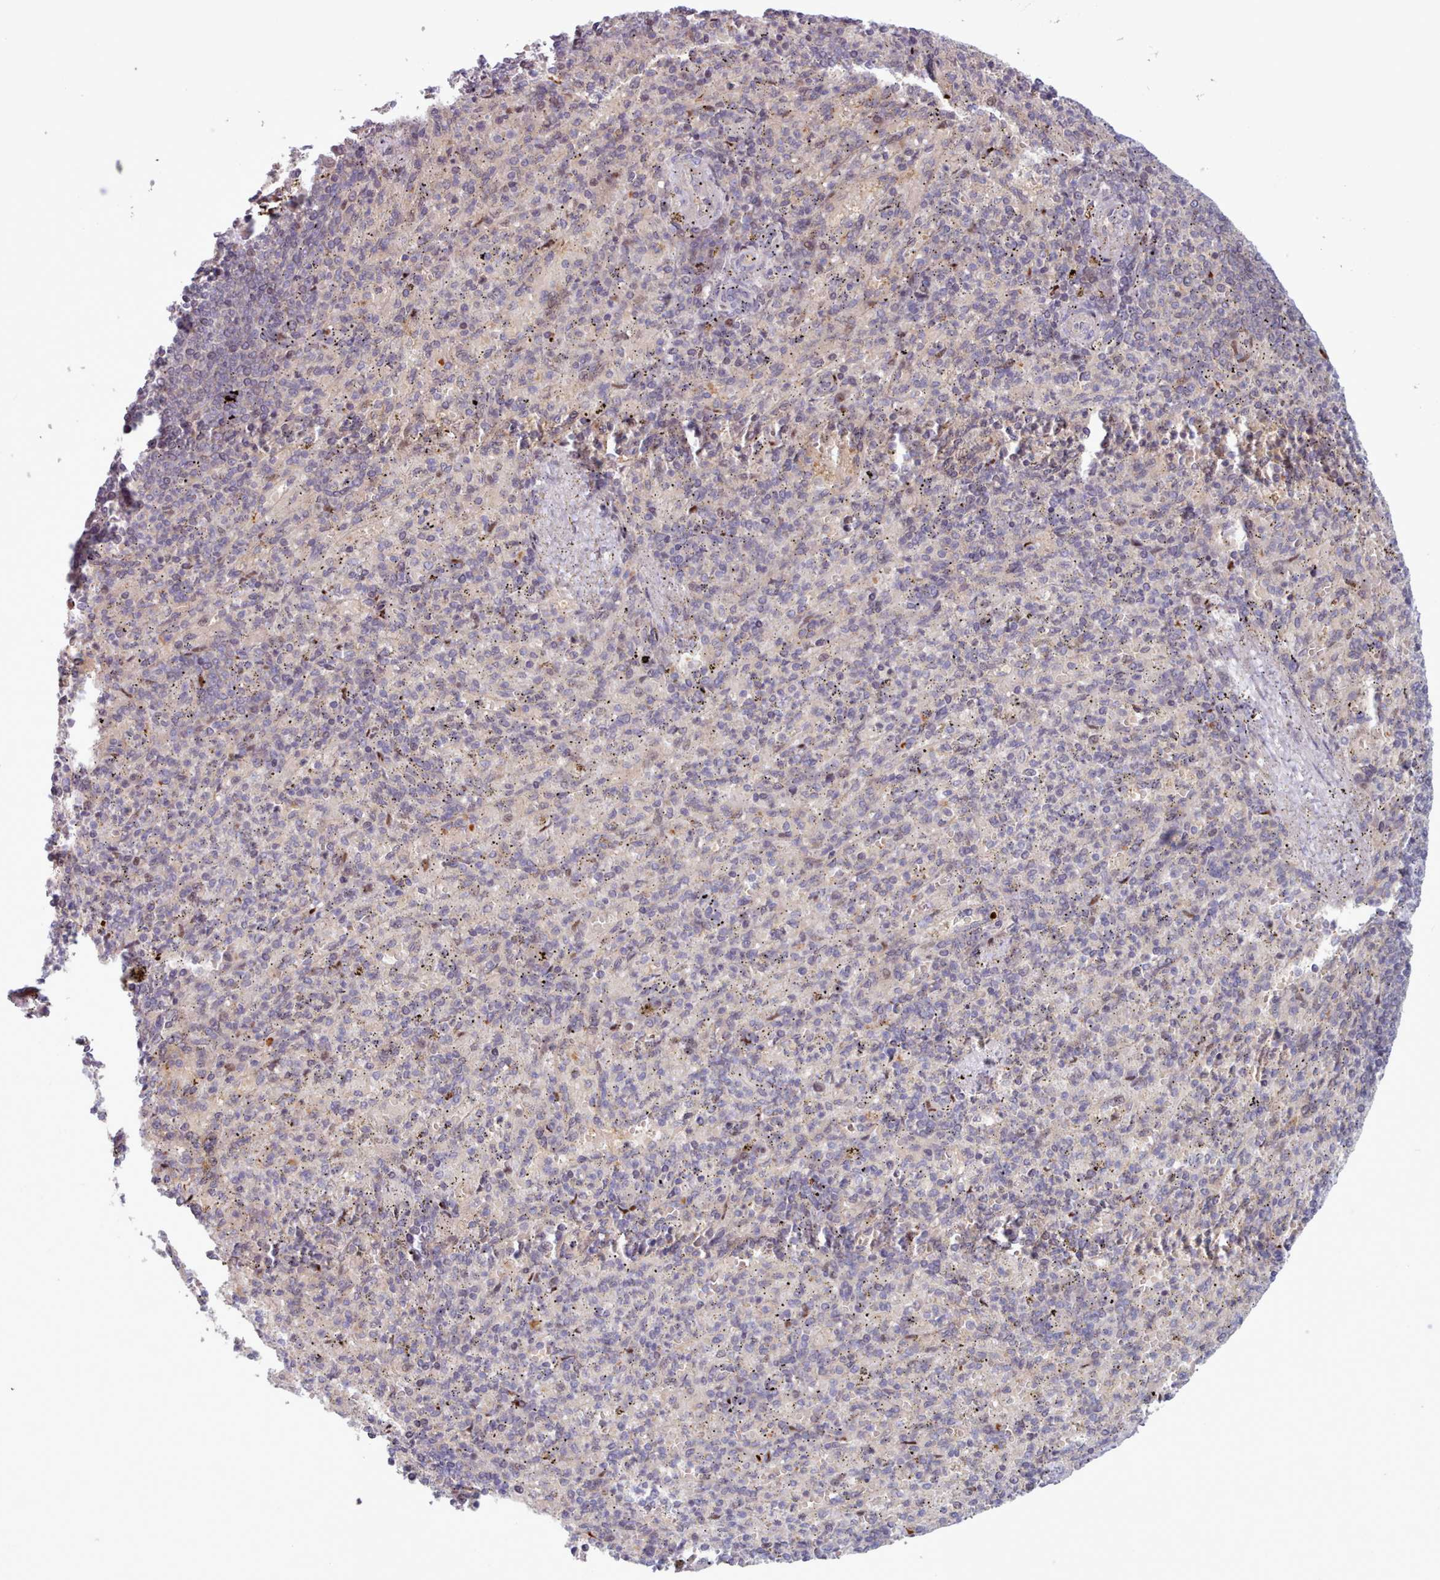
{"staining": {"intensity": "negative", "quantity": "none", "location": "none"}, "tissue": "spleen", "cell_type": "Cells in red pulp", "image_type": "normal", "snomed": [{"axis": "morphology", "description": "Normal tissue, NOS"}, {"axis": "topography", "description": "Spleen"}], "caption": "Immunohistochemistry photomicrograph of benign human spleen stained for a protein (brown), which displays no staining in cells in red pulp.", "gene": "KBTBD6", "patient": {"sex": "female", "age": 74}}